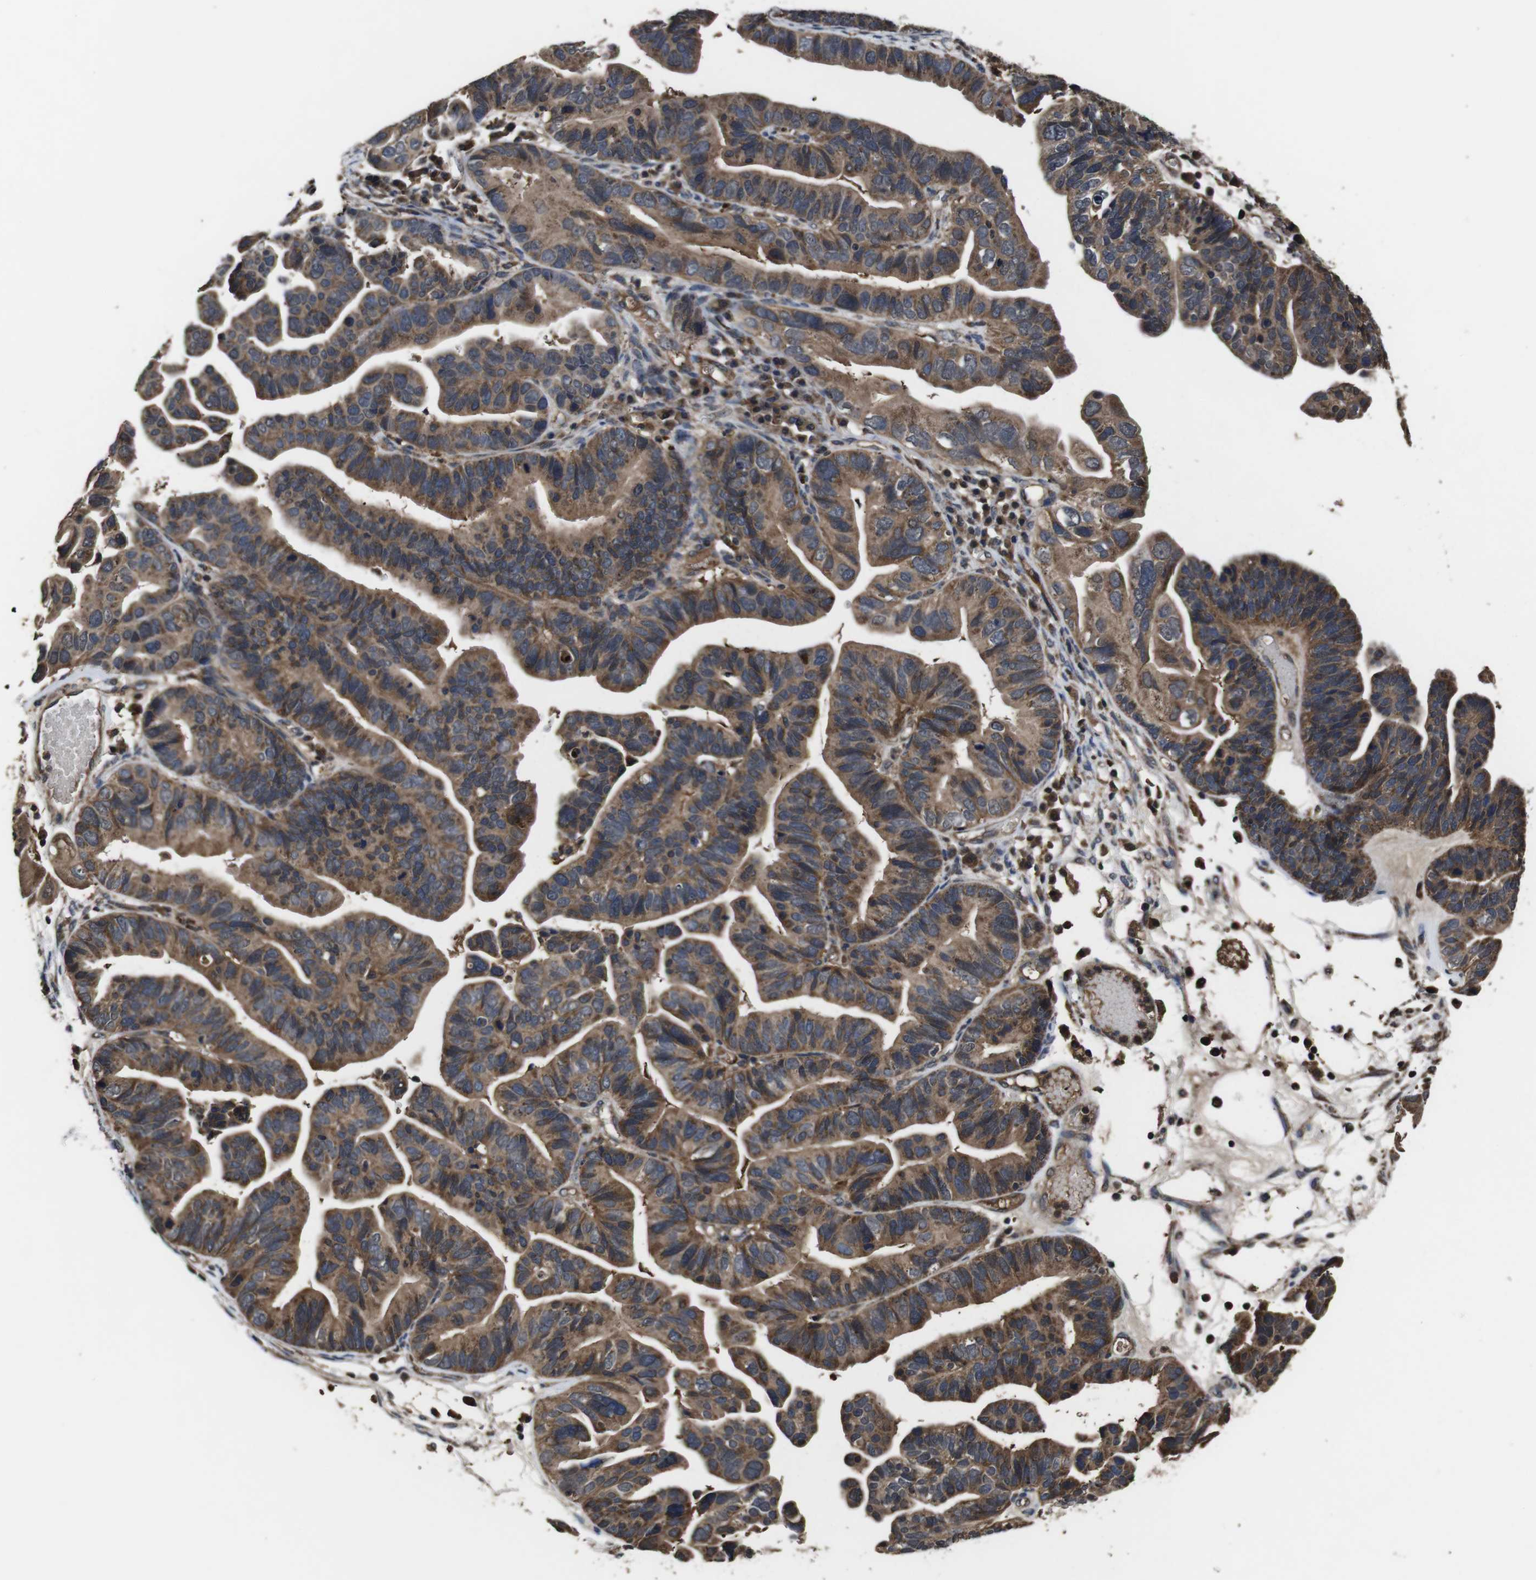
{"staining": {"intensity": "moderate", "quantity": ">75%", "location": "cytoplasmic/membranous"}, "tissue": "ovarian cancer", "cell_type": "Tumor cells", "image_type": "cancer", "snomed": [{"axis": "morphology", "description": "Cystadenocarcinoma, serous, NOS"}, {"axis": "topography", "description": "Ovary"}], "caption": "Brown immunohistochemical staining in human ovarian cancer demonstrates moderate cytoplasmic/membranous staining in about >75% of tumor cells.", "gene": "CXCL11", "patient": {"sex": "female", "age": 56}}